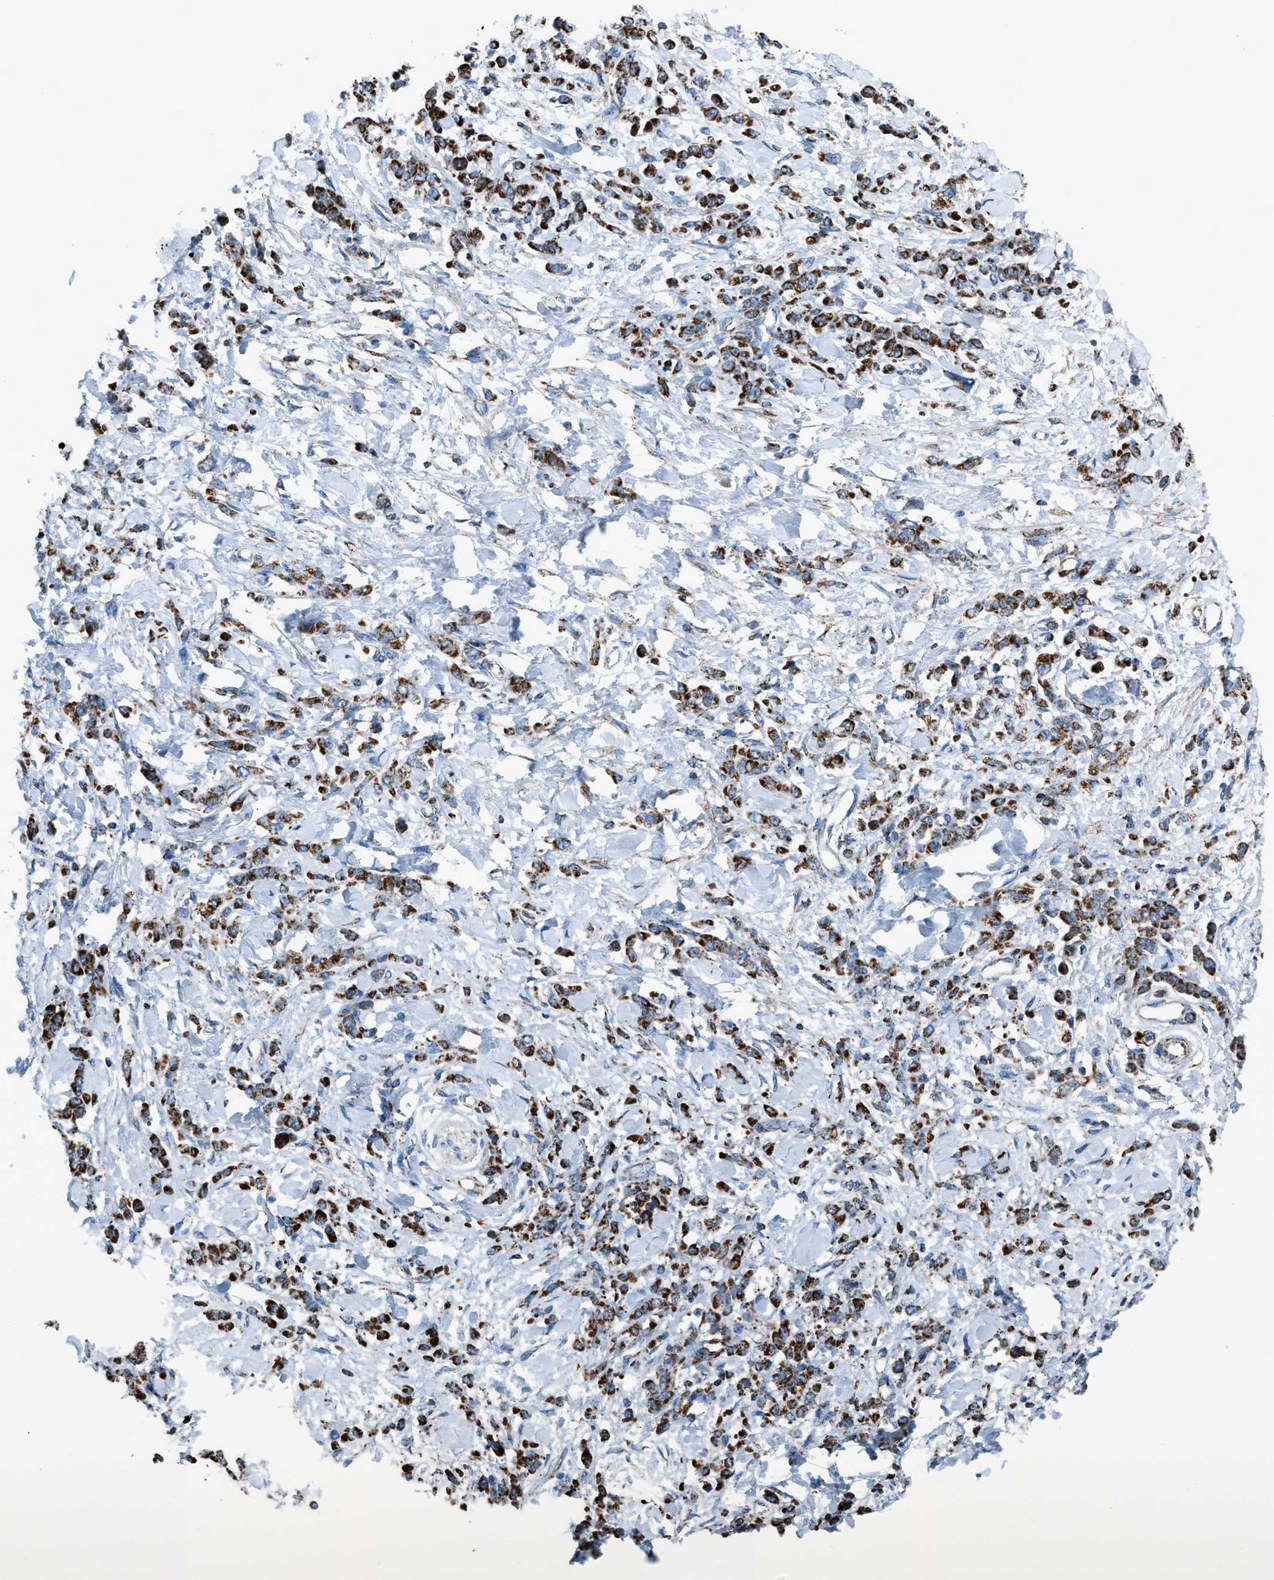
{"staining": {"intensity": "strong", "quantity": ">75%", "location": "cytoplasmic/membranous"}, "tissue": "stomach cancer", "cell_type": "Tumor cells", "image_type": "cancer", "snomed": [{"axis": "morphology", "description": "Normal tissue, NOS"}, {"axis": "morphology", "description": "Adenocarcinoma, NOS"}, {"axis": "topography", "description": "Stomach"}], "caption": "A high amount of strong cytoplasmic/membranous staining is appreciated in about >75% of tumor cells in stomach cancer (adenocarcinoma) tissue. (Stains: DAB (3,3'-diaminobenzidine) in brown, nuclei in blue, Microscopy: brightfield microscopy at high magnification).", "gene": "MDH2", "patient": {"sex": "male", "age": 82}}